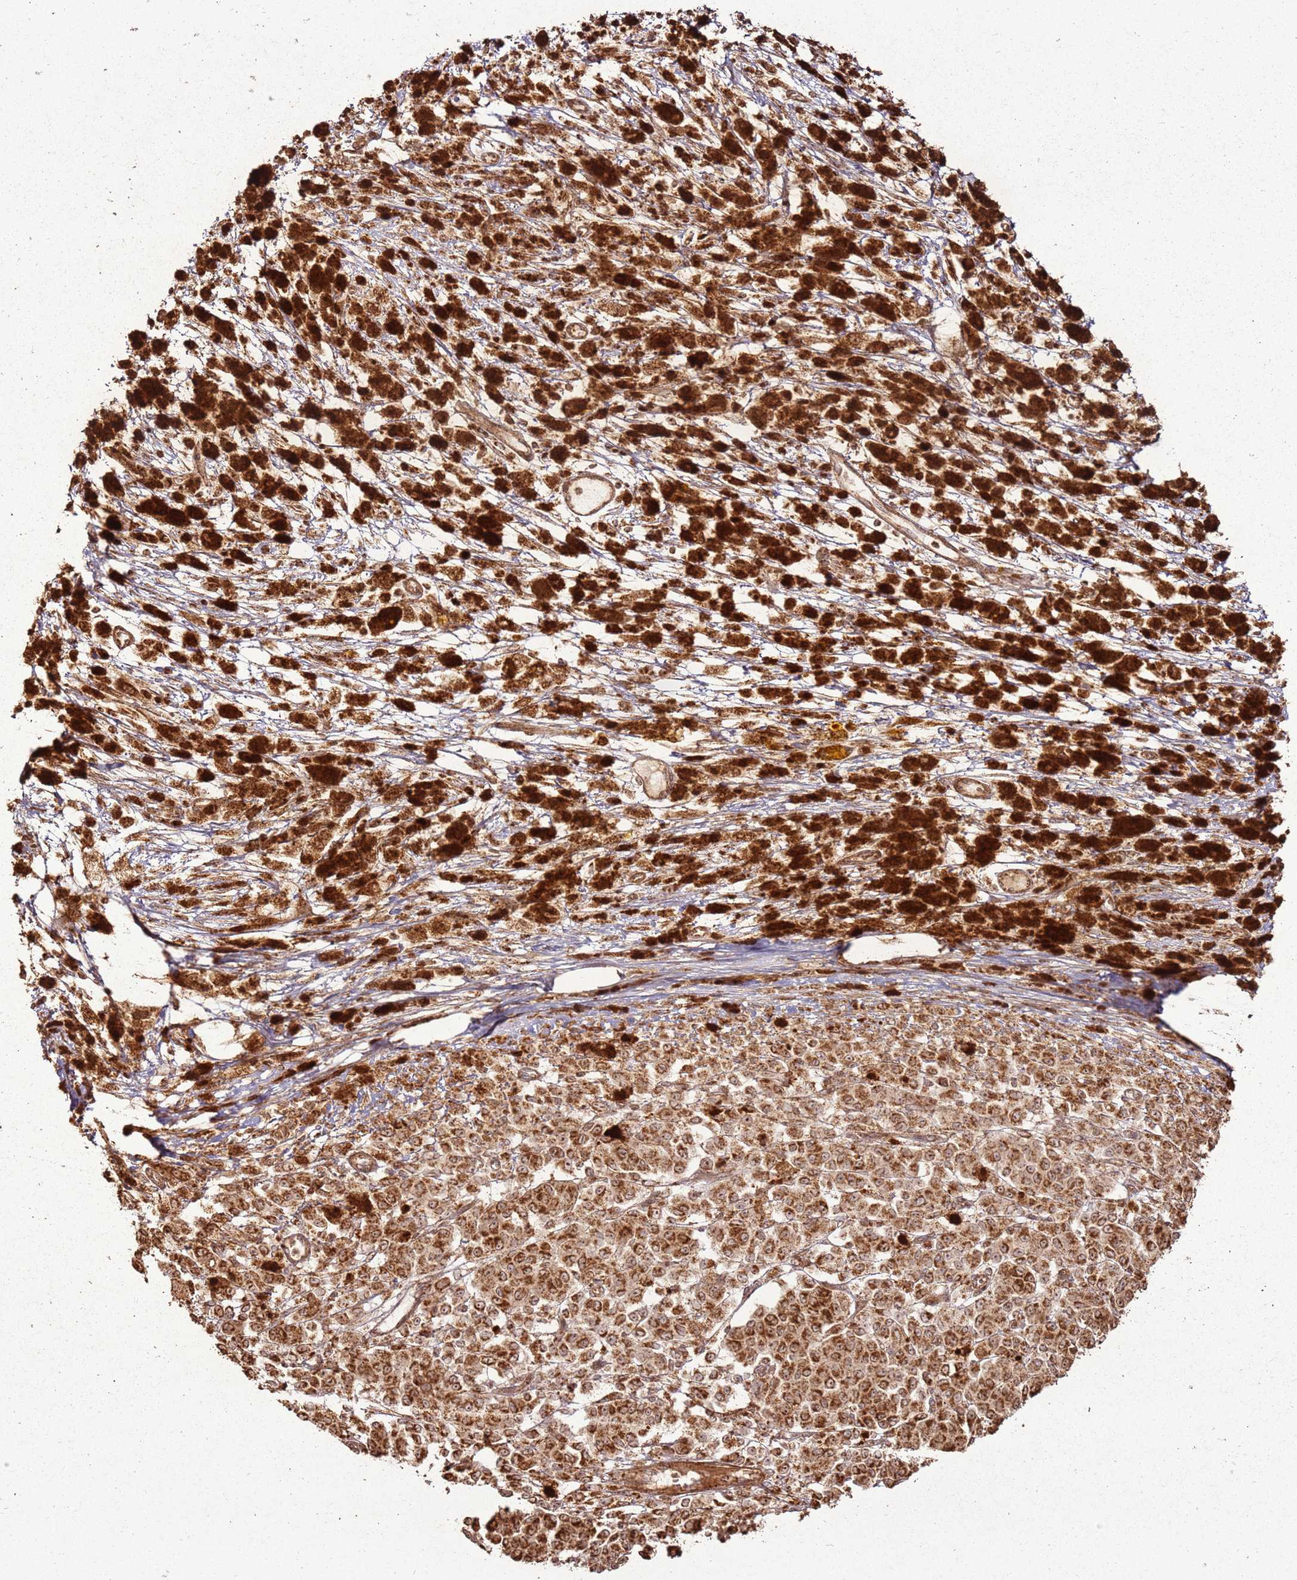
{"staining": {"intensity": "moderate", "quantity": ">75%", "location": "cytoplasmic/membranous"}, "tissue": "melanoma", "cell_type": "Tumor cells", "image_type": "cancer", "snomed": [{"axis": "morphology", "description": "Malignant melanoma, NOS"}, {"axis": "topography", "description": "Skin"}], "caption": "A histopathology image of melanoma stained for a protein shows moderate cytoplasmic/membranous brown staining in tumor cells.", "gene": "MRPS6", "patient": {"sex": "female", "age": 52}}